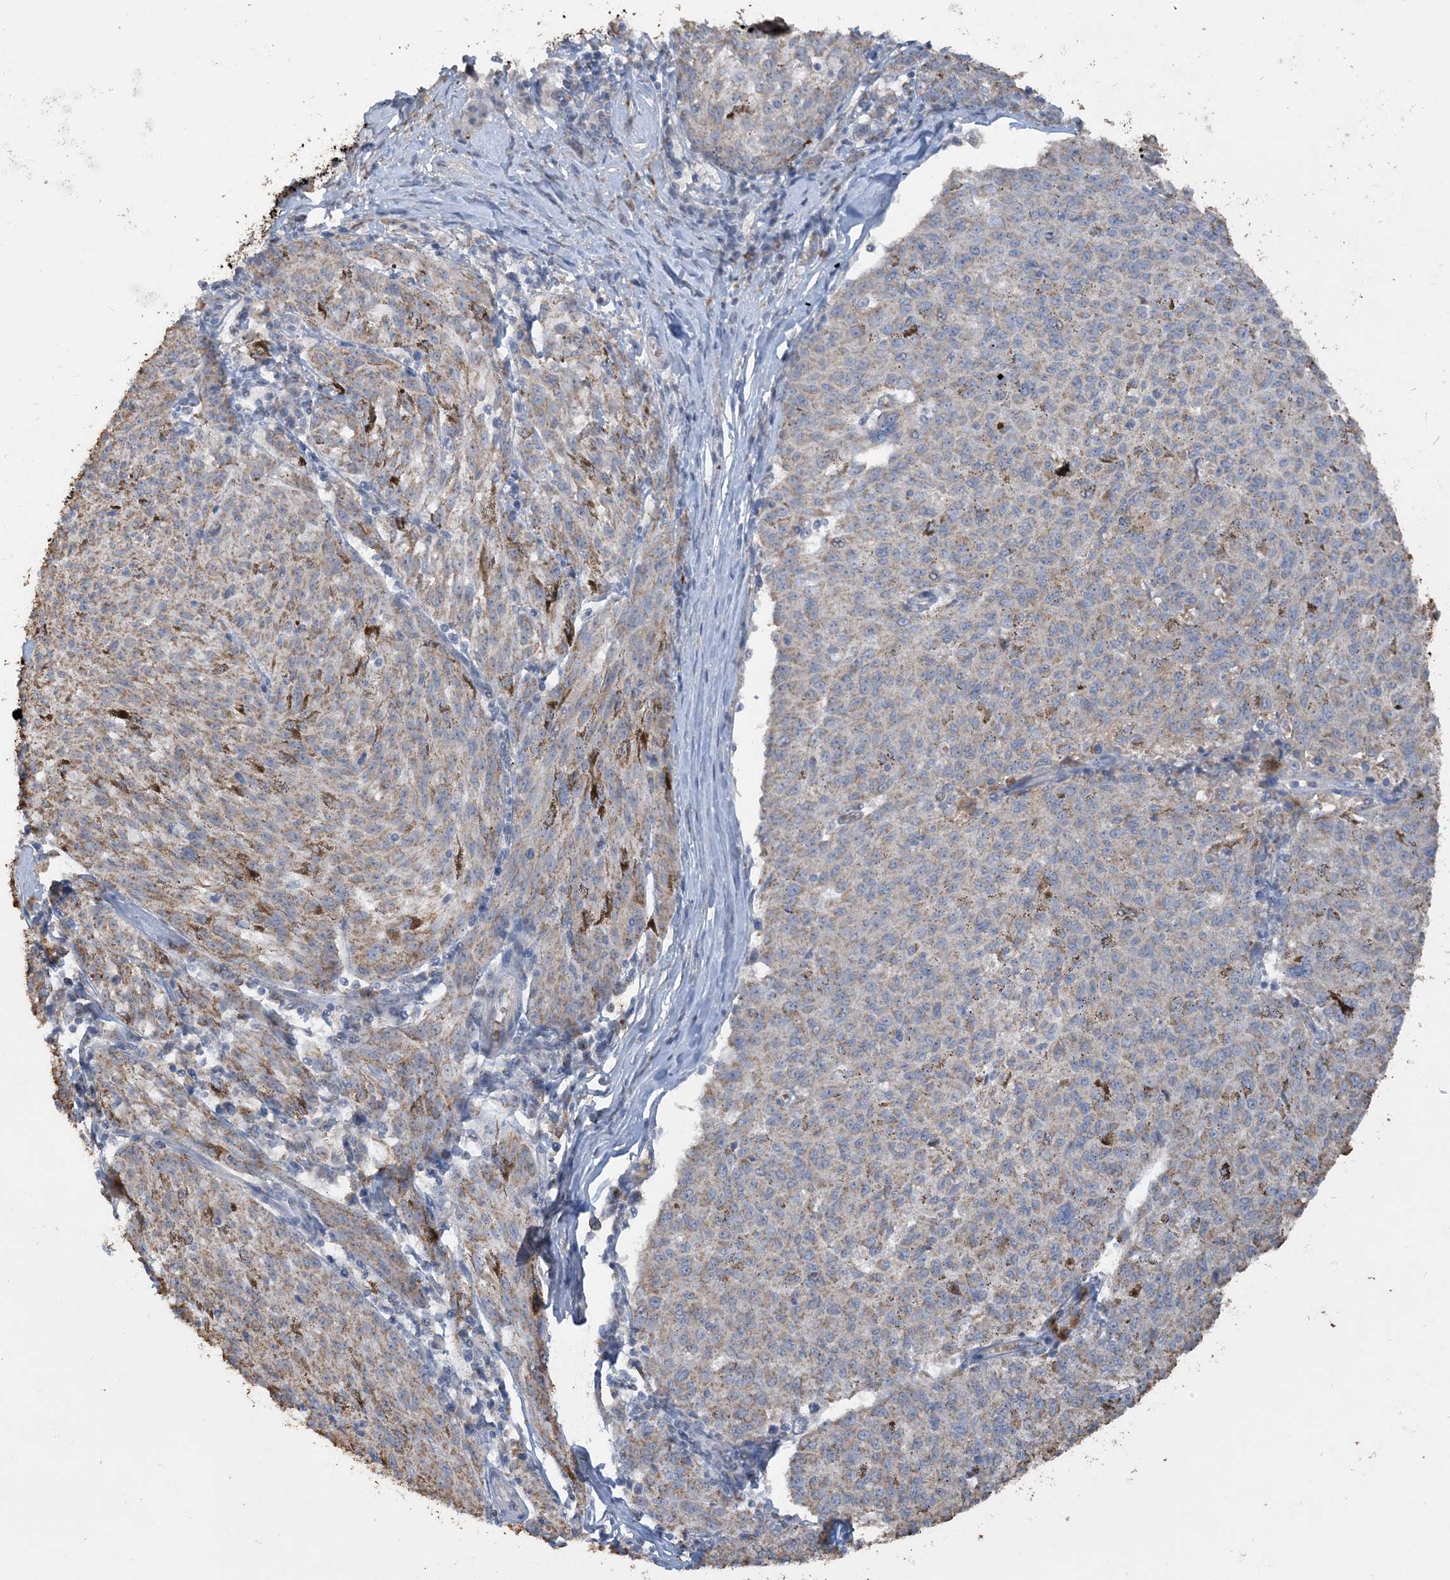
{"staining": {"intensity": "moderate", "quantity": "<25%", "location": "cytoplasmic/membranous"}, "tissue": "melanoma", "cell_type": "Tumor cells", "image_type": "cancer", "snomed": [{"axis": "morphology", "description": "Malignant melanoma, NOS"}, {"axis": "topography", "description": "Skin"}], "caption": "Immunohistochemistry histopathology image of neoplastic tissue: human malignant melanoma stained using immunohistochemistry (IHC) shows low levels of moderate protein expression localized specifically in the cytoplasmic/membranous of tumor cells, appearing as a cytoplasmic/membranous brown color.", "gene": "SFMBT2", "patient": {"sex": "female", "age": 72}}